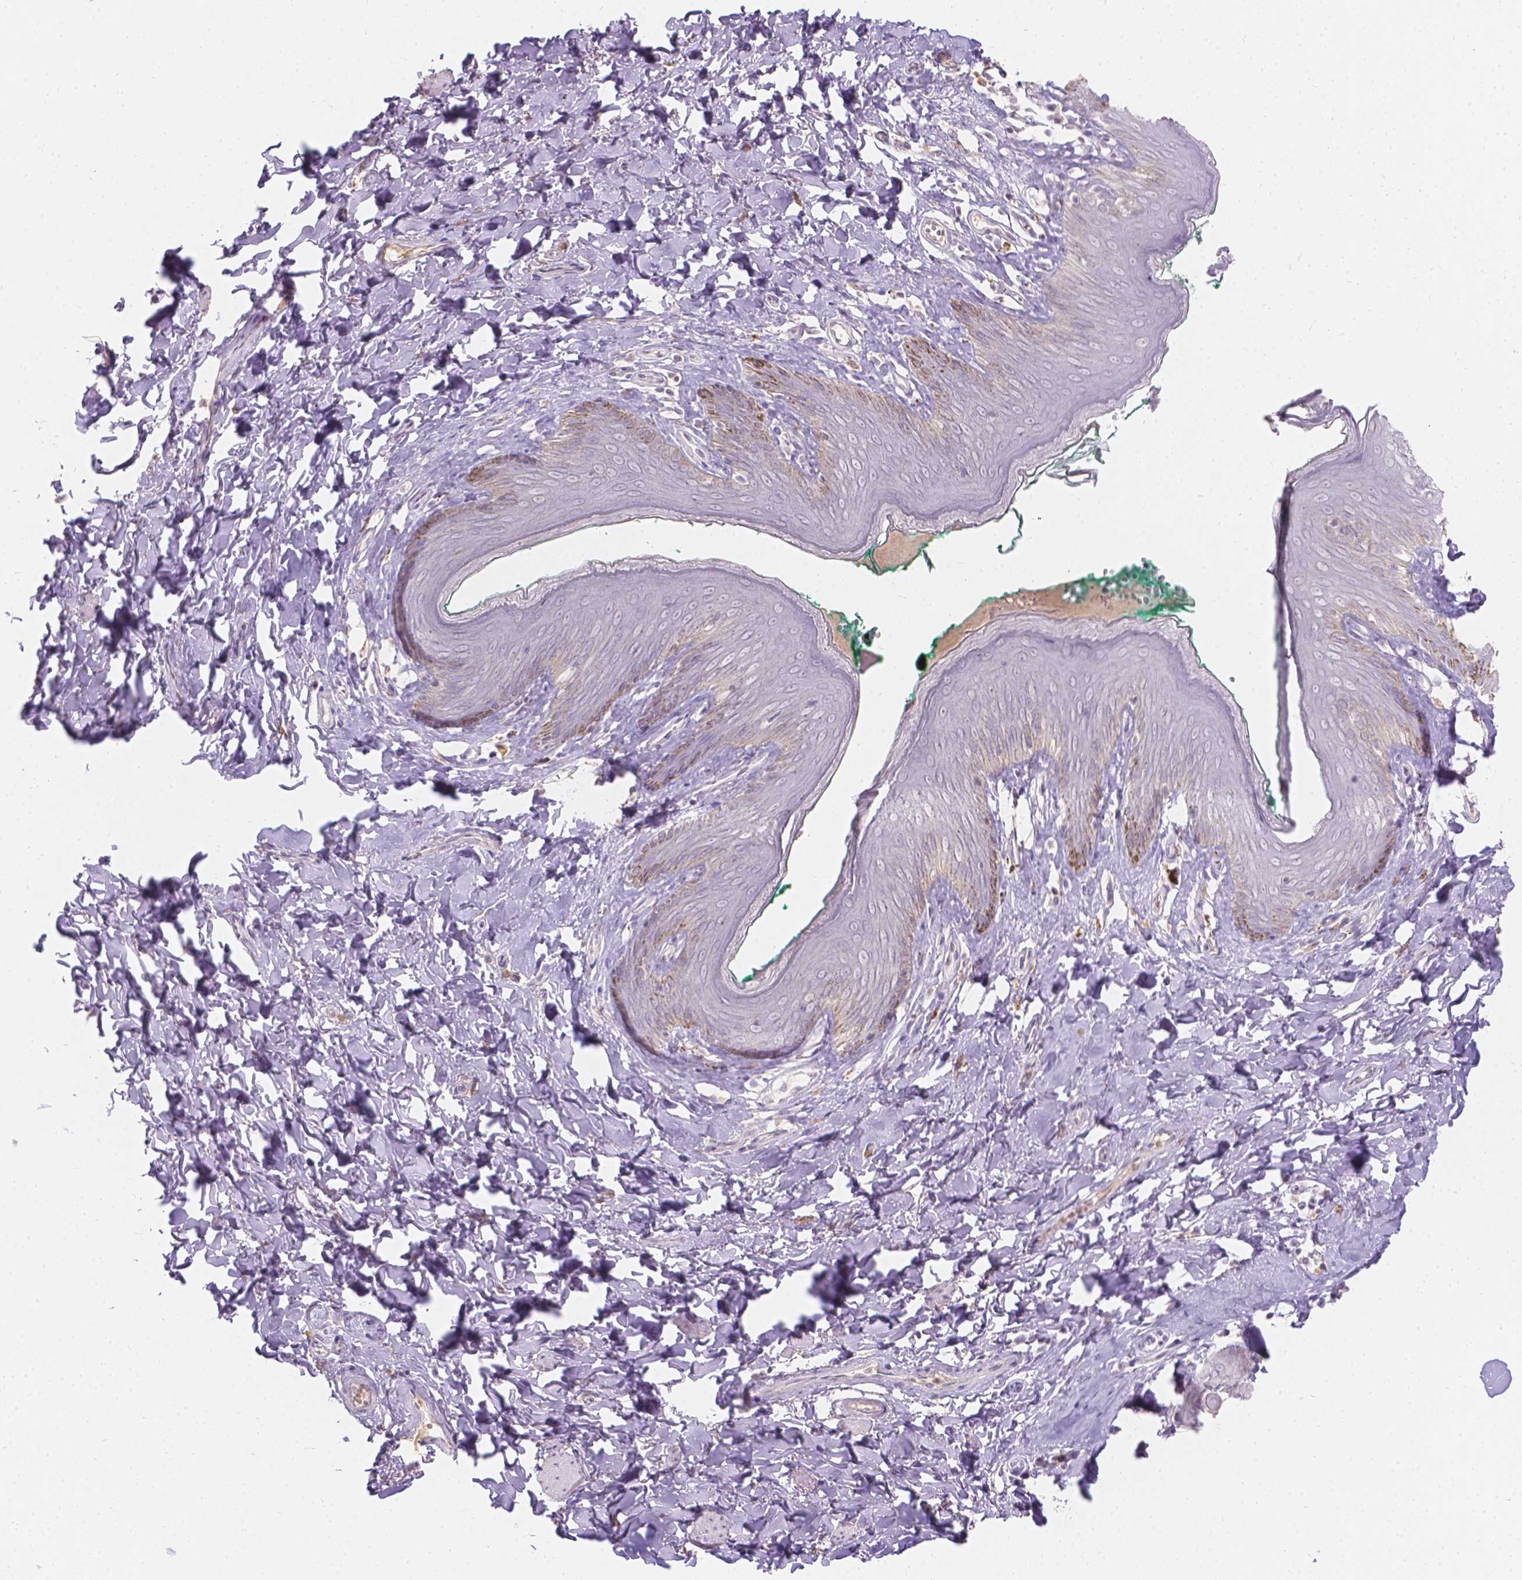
{"staining": {"intensity": "negative", "quantity": "none", "location": "none"}, "tissue": "skin", "cell_type": "Epidermal cells", "image_type": "normal", "snomed": [{"axis": "morphology", "description": "Normal tissue, NOS"}, {"axis": "topography", "description": "Vulva"}], "caption": "A micrograph of skin stained for a protein reveals no brown staining in epidermal cells. The staining was performed using DAB to visualize the protein expression in brown, while the nuclei were stained in blue with hematoxylin (Magnification: 20x).", "gene": "DCAF4L1", "patient": {"sex": "female", "age": 66}}